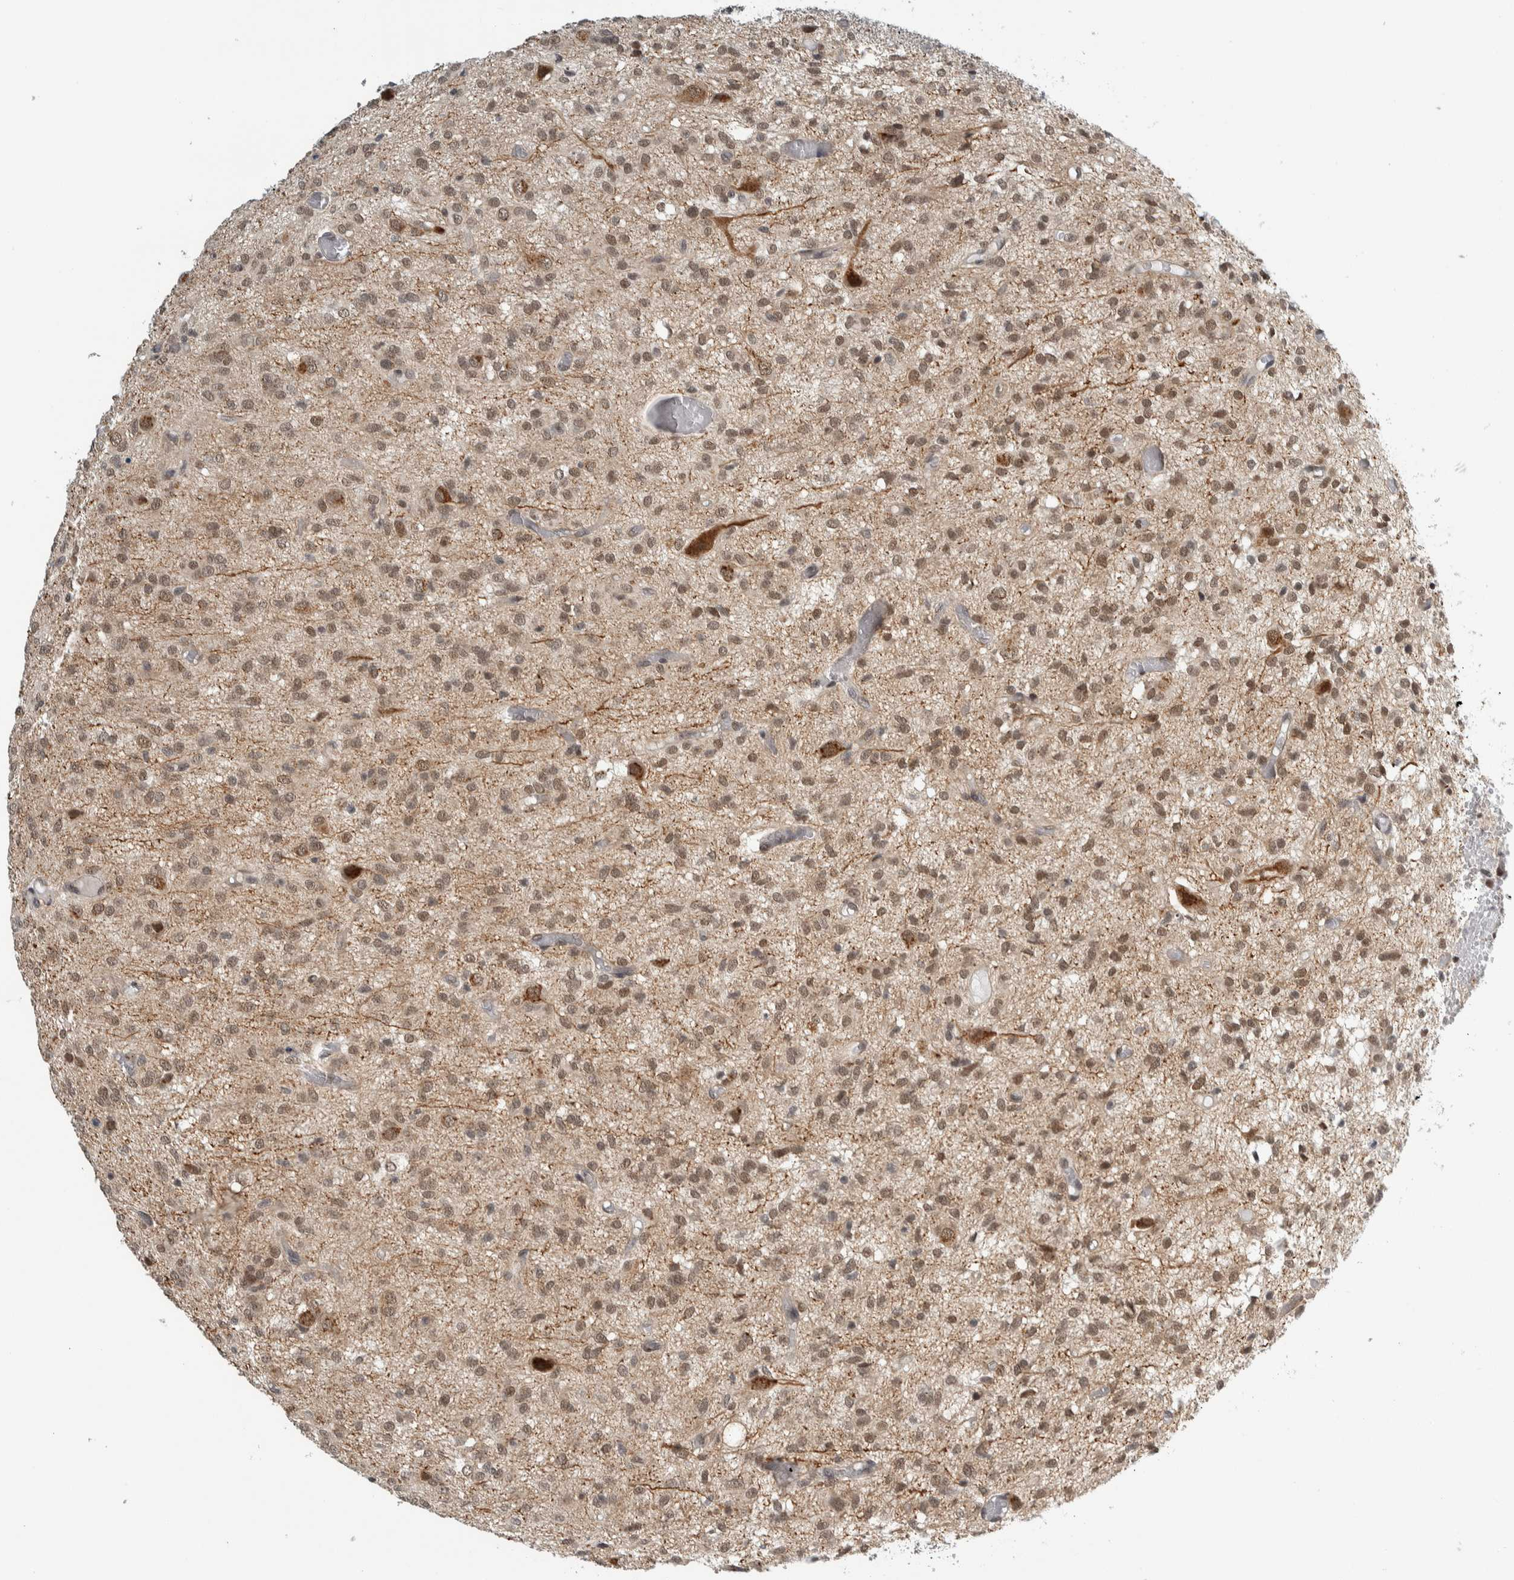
{"staining": {"intensity": "weak", "quantity": ">75%", "location": "nuclear"}, "tissue": "glioma", "cell_type": "Tumor cells", "image_type": "cancer", "snomed": [{"axis": "morphology", "description": "Glioma, malignant, High grade"}, {"axis": "topography", "description": "Brain"}], "caption": "Weak nuclear expression for a protein is appreciated in about >75% of tumor cells of high-grade glioma (malignant) using IHC.", "gene": "ZMYND8", "patient": {"sex": "female", "age": 59}}